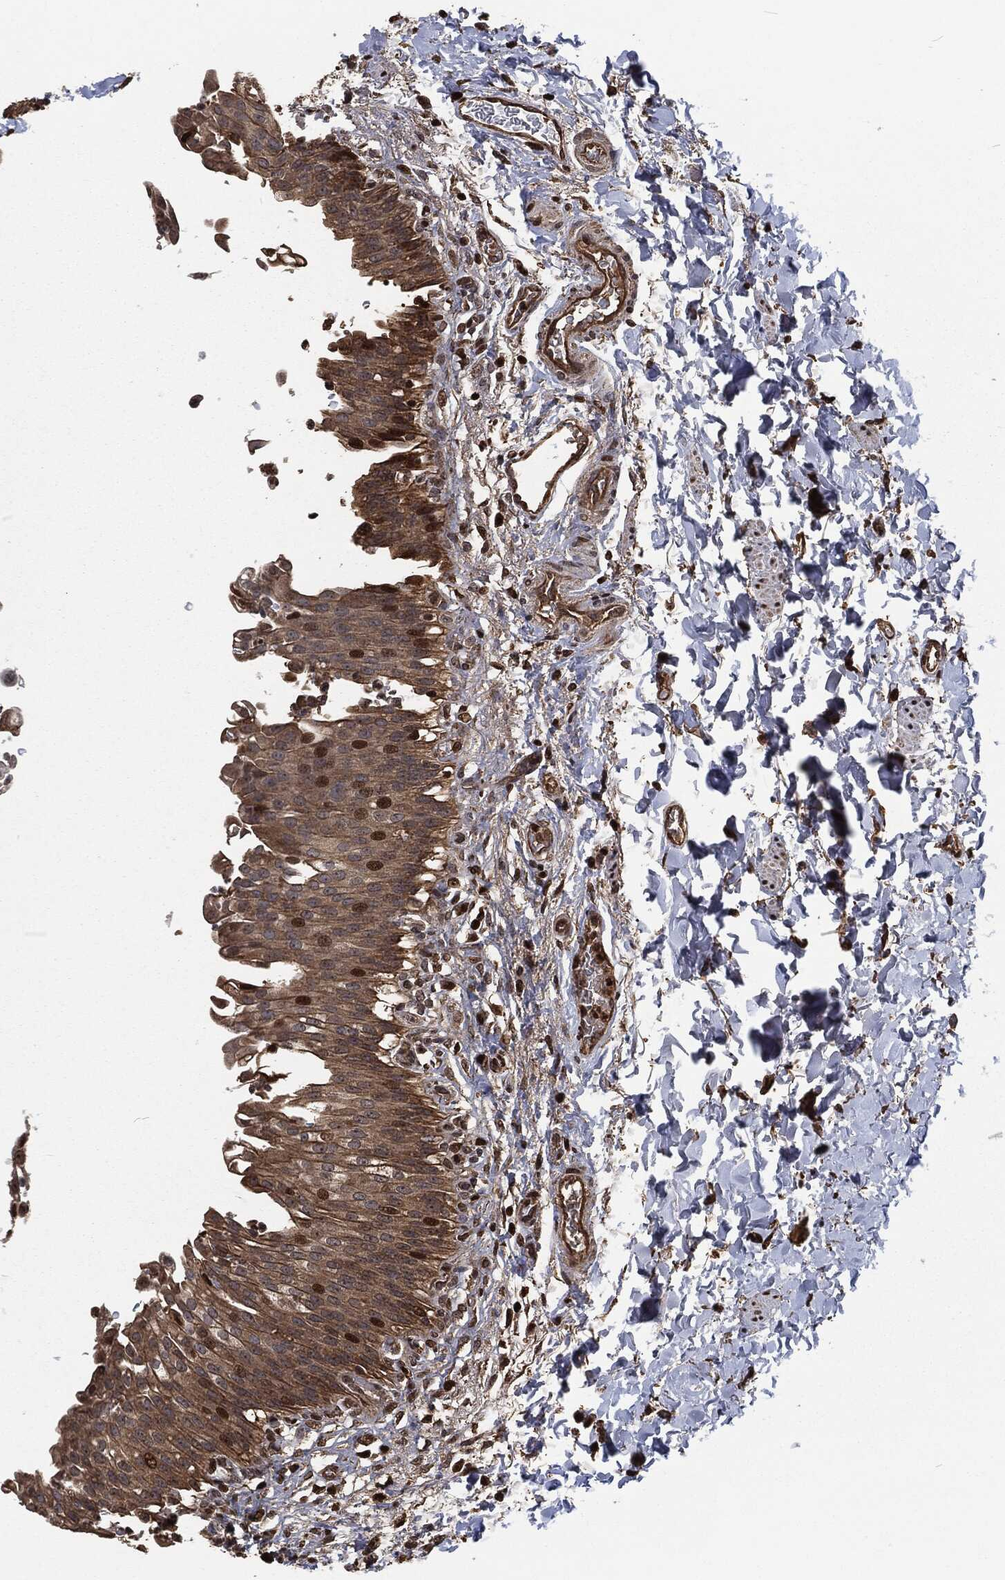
{"staining": {"intensity": "strong", "quantity": "<25%", "location": "nuclear"}, "tissue": "urinary bladder", "cell_type": "Urothelial cells", "image_type": "normal", "snomed": [{"axis": "morphology", "description": "Normal tissue, NOS"}, {"axis": "topography", "description": "Urinary bladder"}], "caption": "Strong nuclear staining for a protein is seen in about <25% of urothelial cells of normal urinary bladder using immunohistochemistry.", "gene": "SNAI1", "patient": {"sex": "female", "age": 60}}